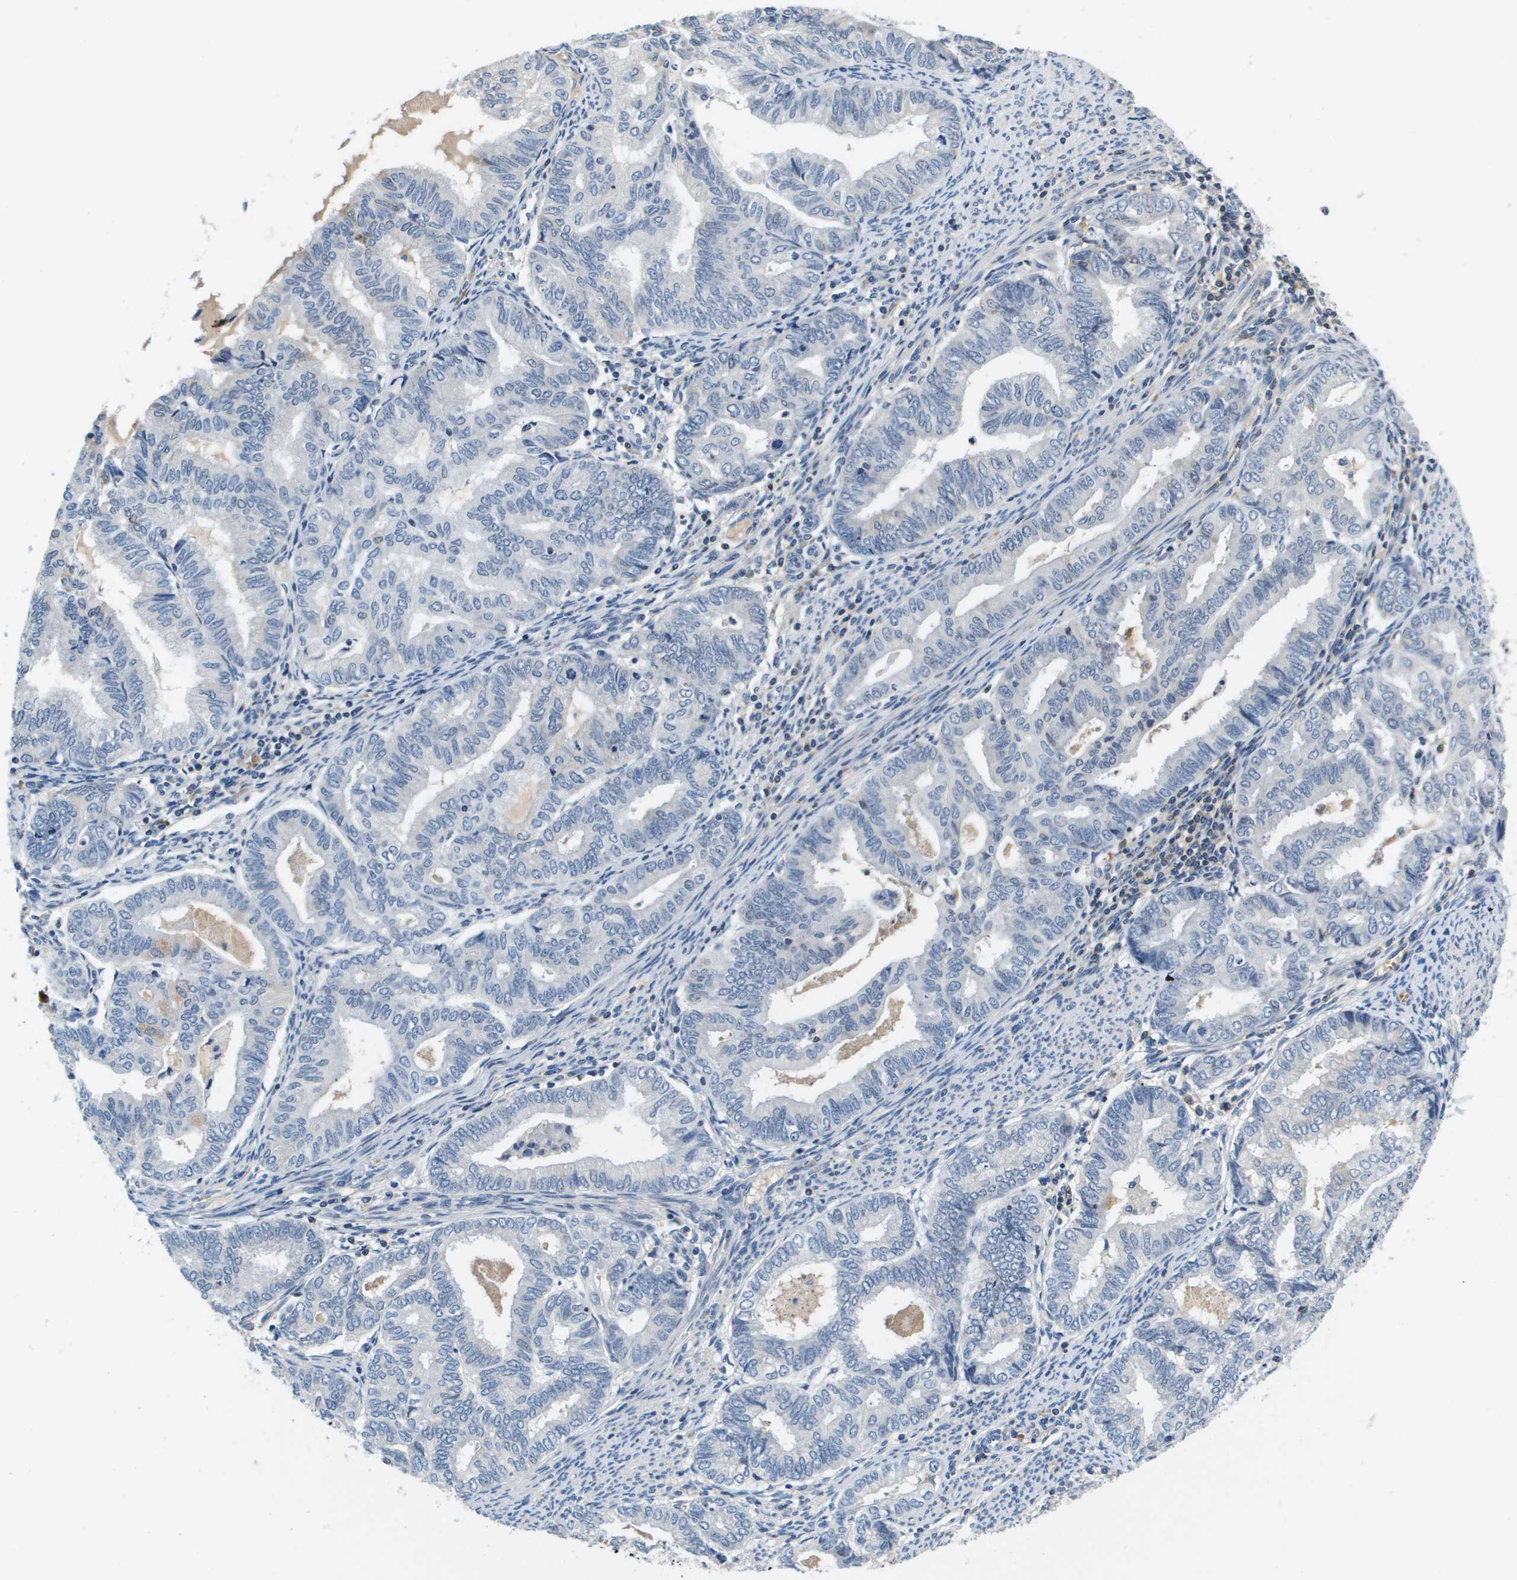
{"staining": {"intensity": "negative", "quantity": "none", "location": "none"}, "tissue": "endometrial cancer", "cell_type": "Tumor cells", "image_type": "cancer", "snomed": [{"axis": "morphology", "description": "Adenocarcinoma, NOS"}, {"axis": "topography", "description": "Endometrium"}], "caption": "High power microscopy histopathology image of an immunohistochemistry (IHC) image of endometrial adenocarcinoma, revealing no significant expression in tumor cells. The staining is performed using DAB (3,3'-diaminobenzidine) brown chromogen with nuclei counter-stained in using hematoxylin.", "gene": "KCNQ5", "patient": {"sex": "female", "age": 79}}